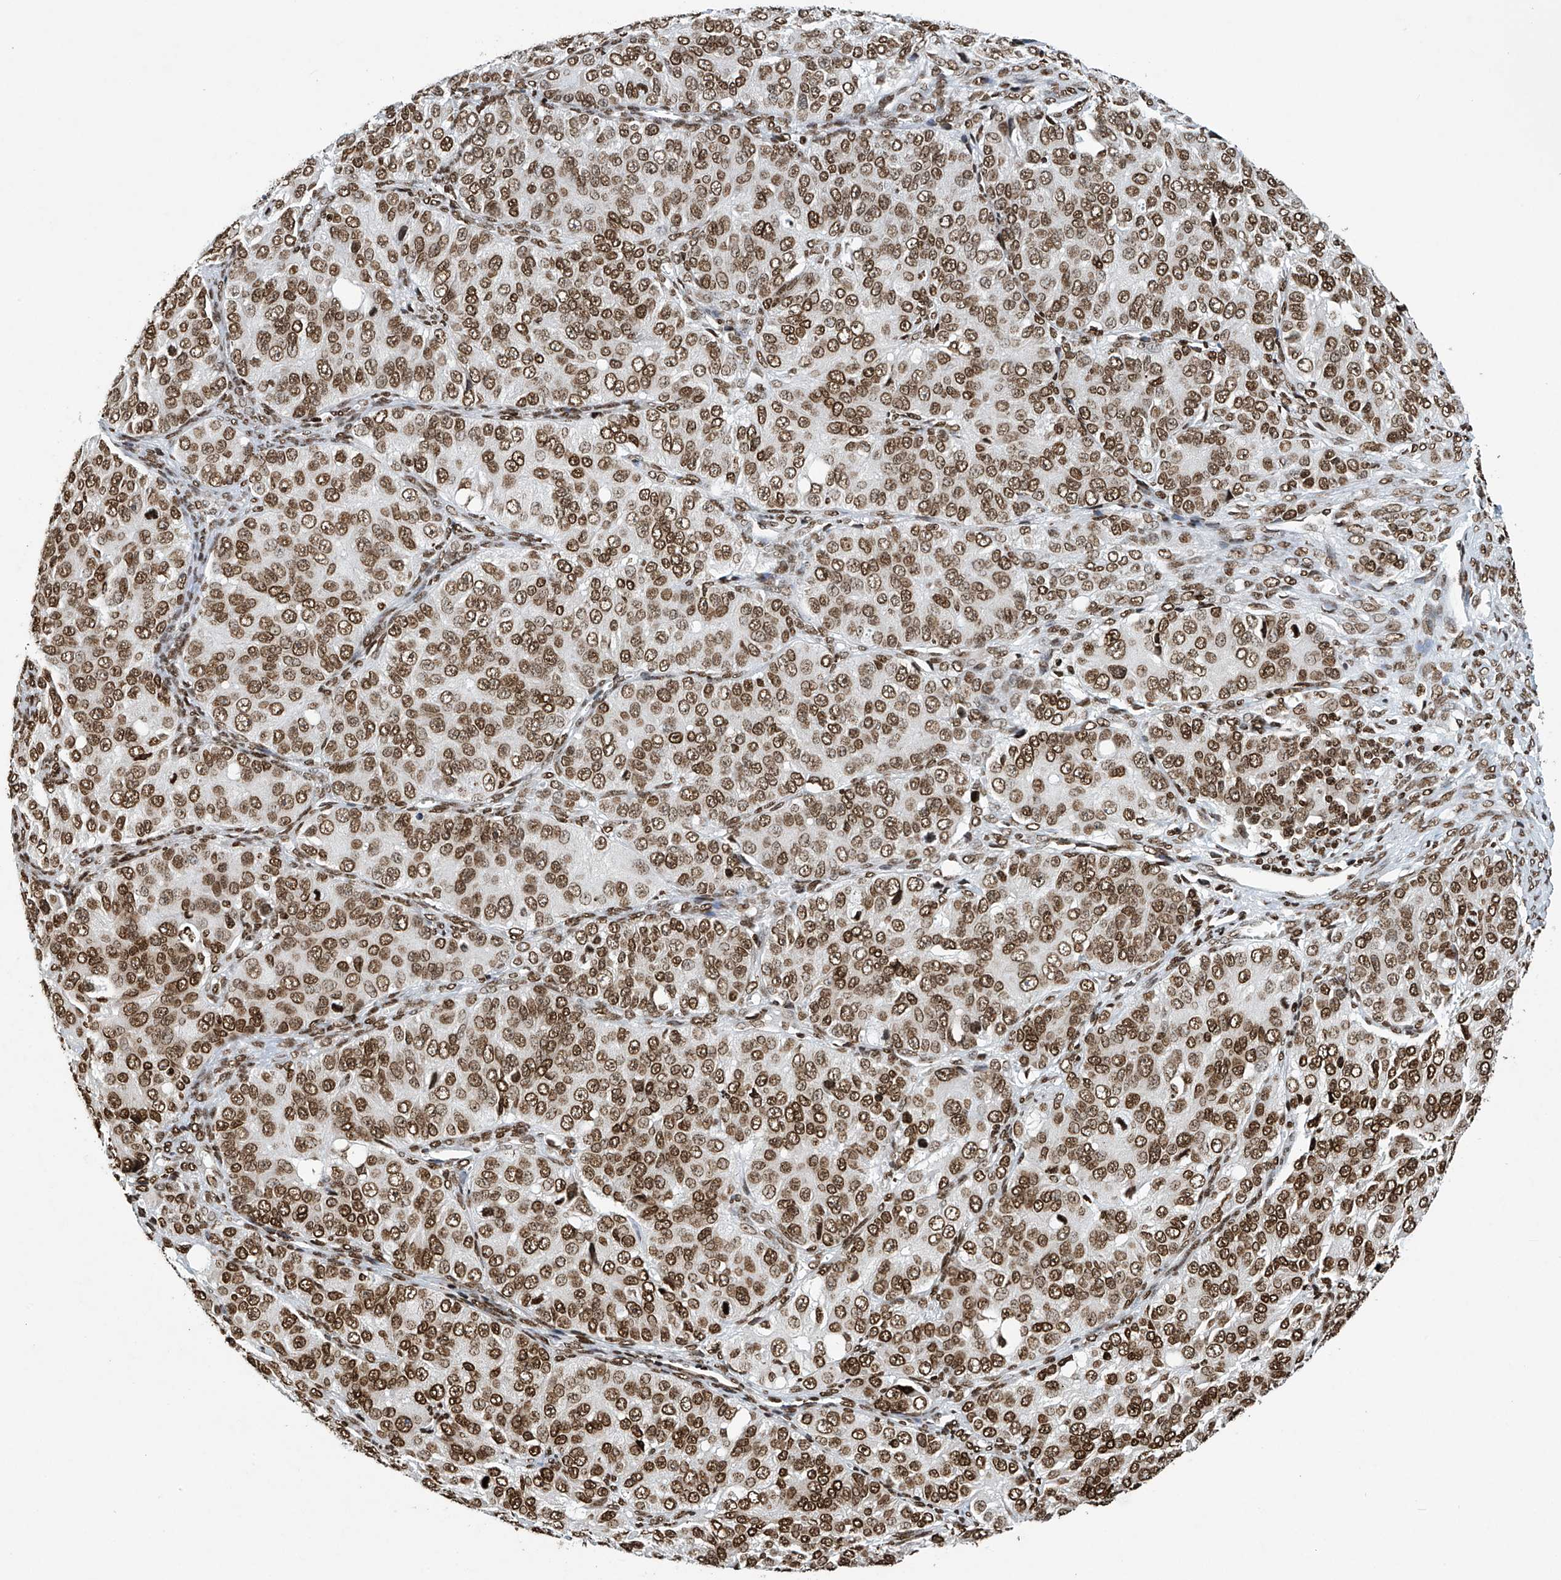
{"staining": {"intensity": "moderate", "quantity": ">75%", "location": "nuclear"}, "tissue": "ovarian cancer", "cell_type": "Tumor cells", "image_type": "cancer", "snomed": [{"axis": "morphology", "description": "Carcinoma, endometroid"}, {"axis": "topography", "description": "Ovary"}], "caption": "An immunohistochemistry (IHC) histopathology image of neoplastic tissue is shown. Protein staining in brown labels moderate nuclear positivity in ovarian cancer within tumor cells. The staining was performed using DAB (3,3'-diaminobenzidine) to visualize the protein expression in brown, while the nuclei were stained in blue with hematoxylin (Magnification: 20x).", "gene": "H4C16", "patient": {"sex": "female", "age": 51}}